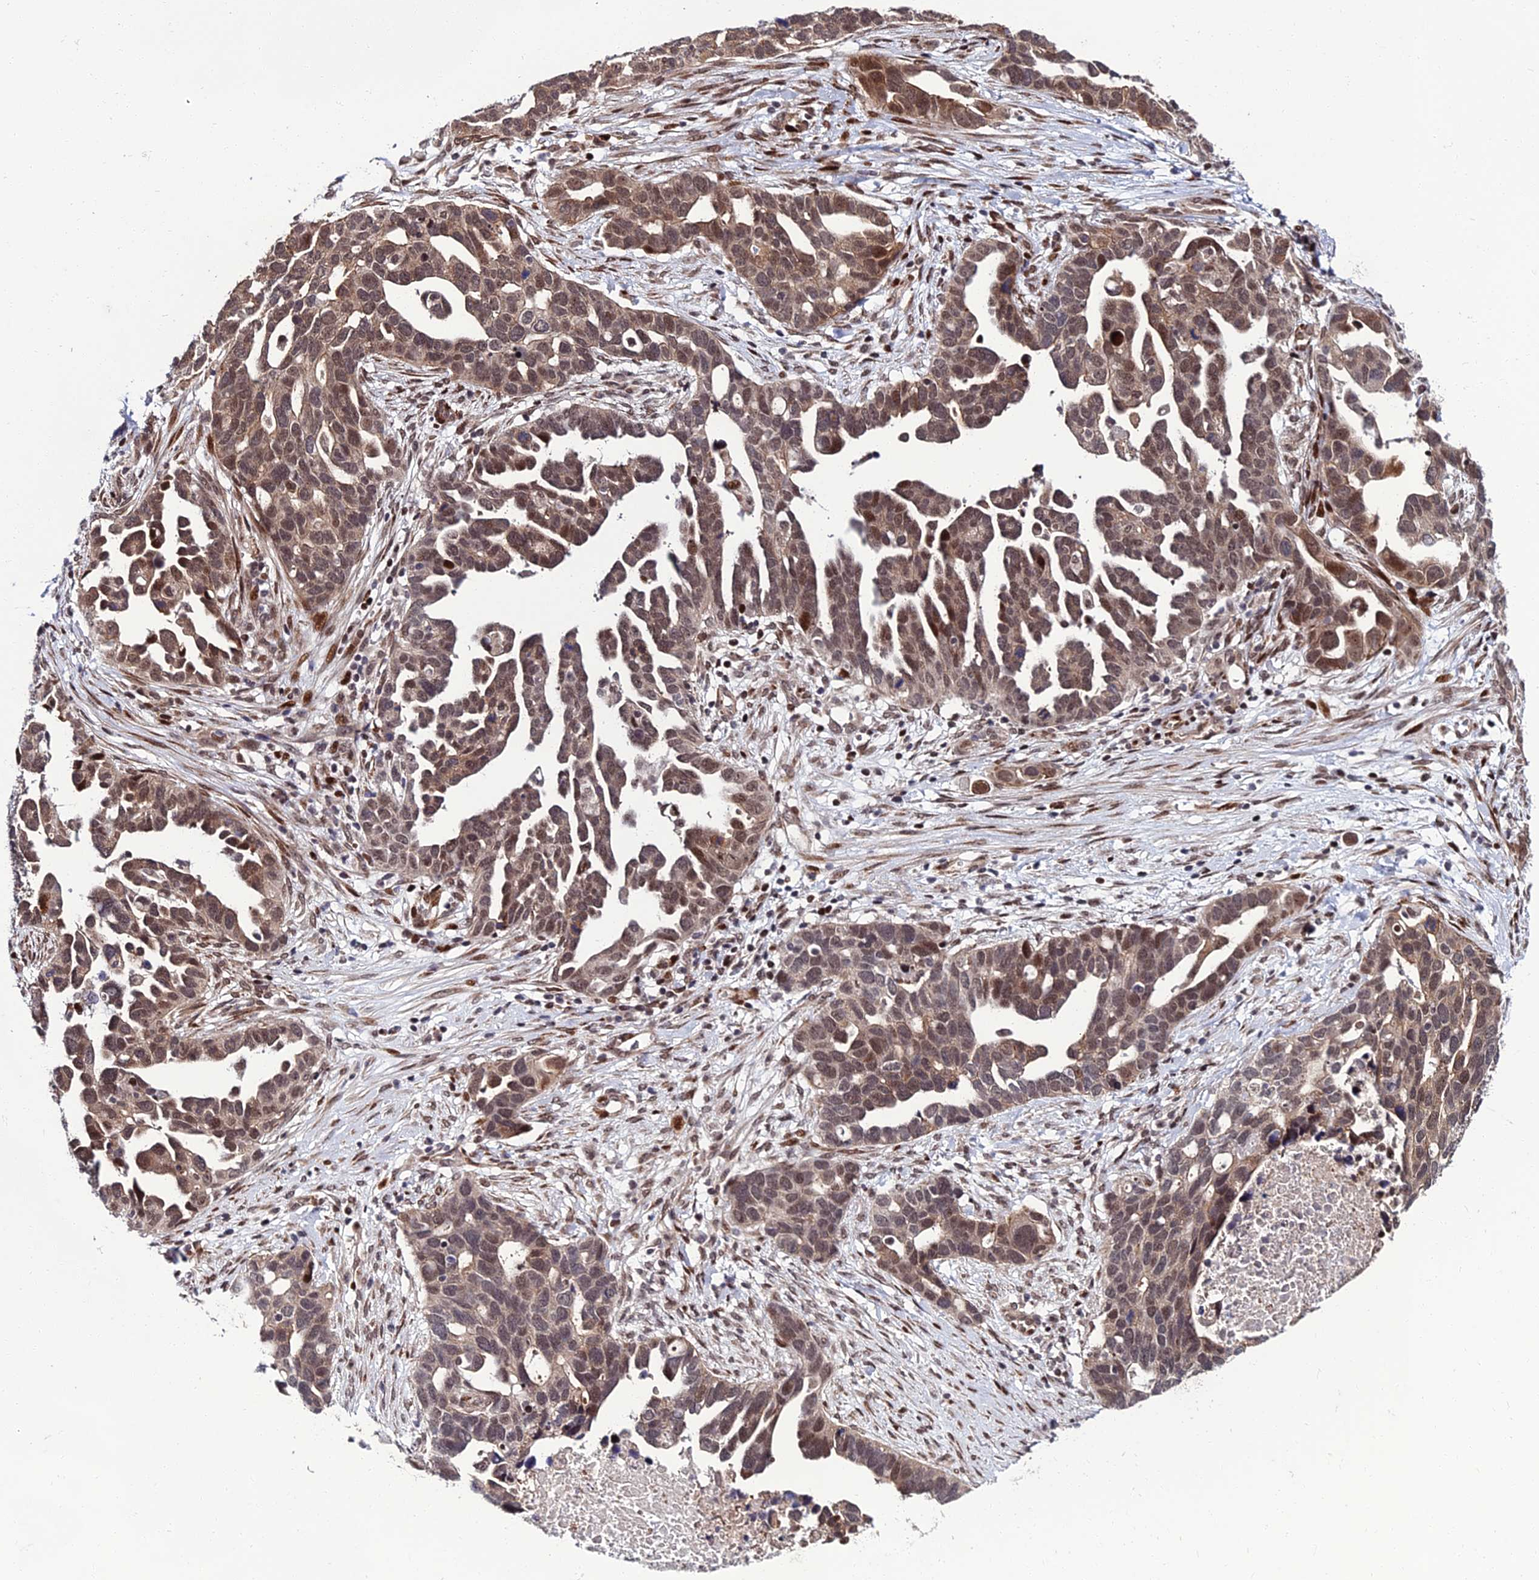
{"staining": {"intensity": "moderate", "quantity": ">75%", "location": "cytoplasmic/membranous,nuclear"}, "tissue": "ovarian cancer", "cell_type": "Tumor cells", "image_type": "cancer", "snomed": [{"axis": "morphology", "description": "Cystadenocarcinoma, serous, NOS"}, {"axis": "topography", "description": "Ovary"}], "caption": "Moderate cytoplasmic/membranous and nuclear protein expression is identified in about >75% of tumor cells in ovarian serous cystadenocarcinoma. (Brightfield microscopy of DAB IHC at high magnification).", "gene": "ZNF668", "patient": {"sex": "female", "age": 54}}